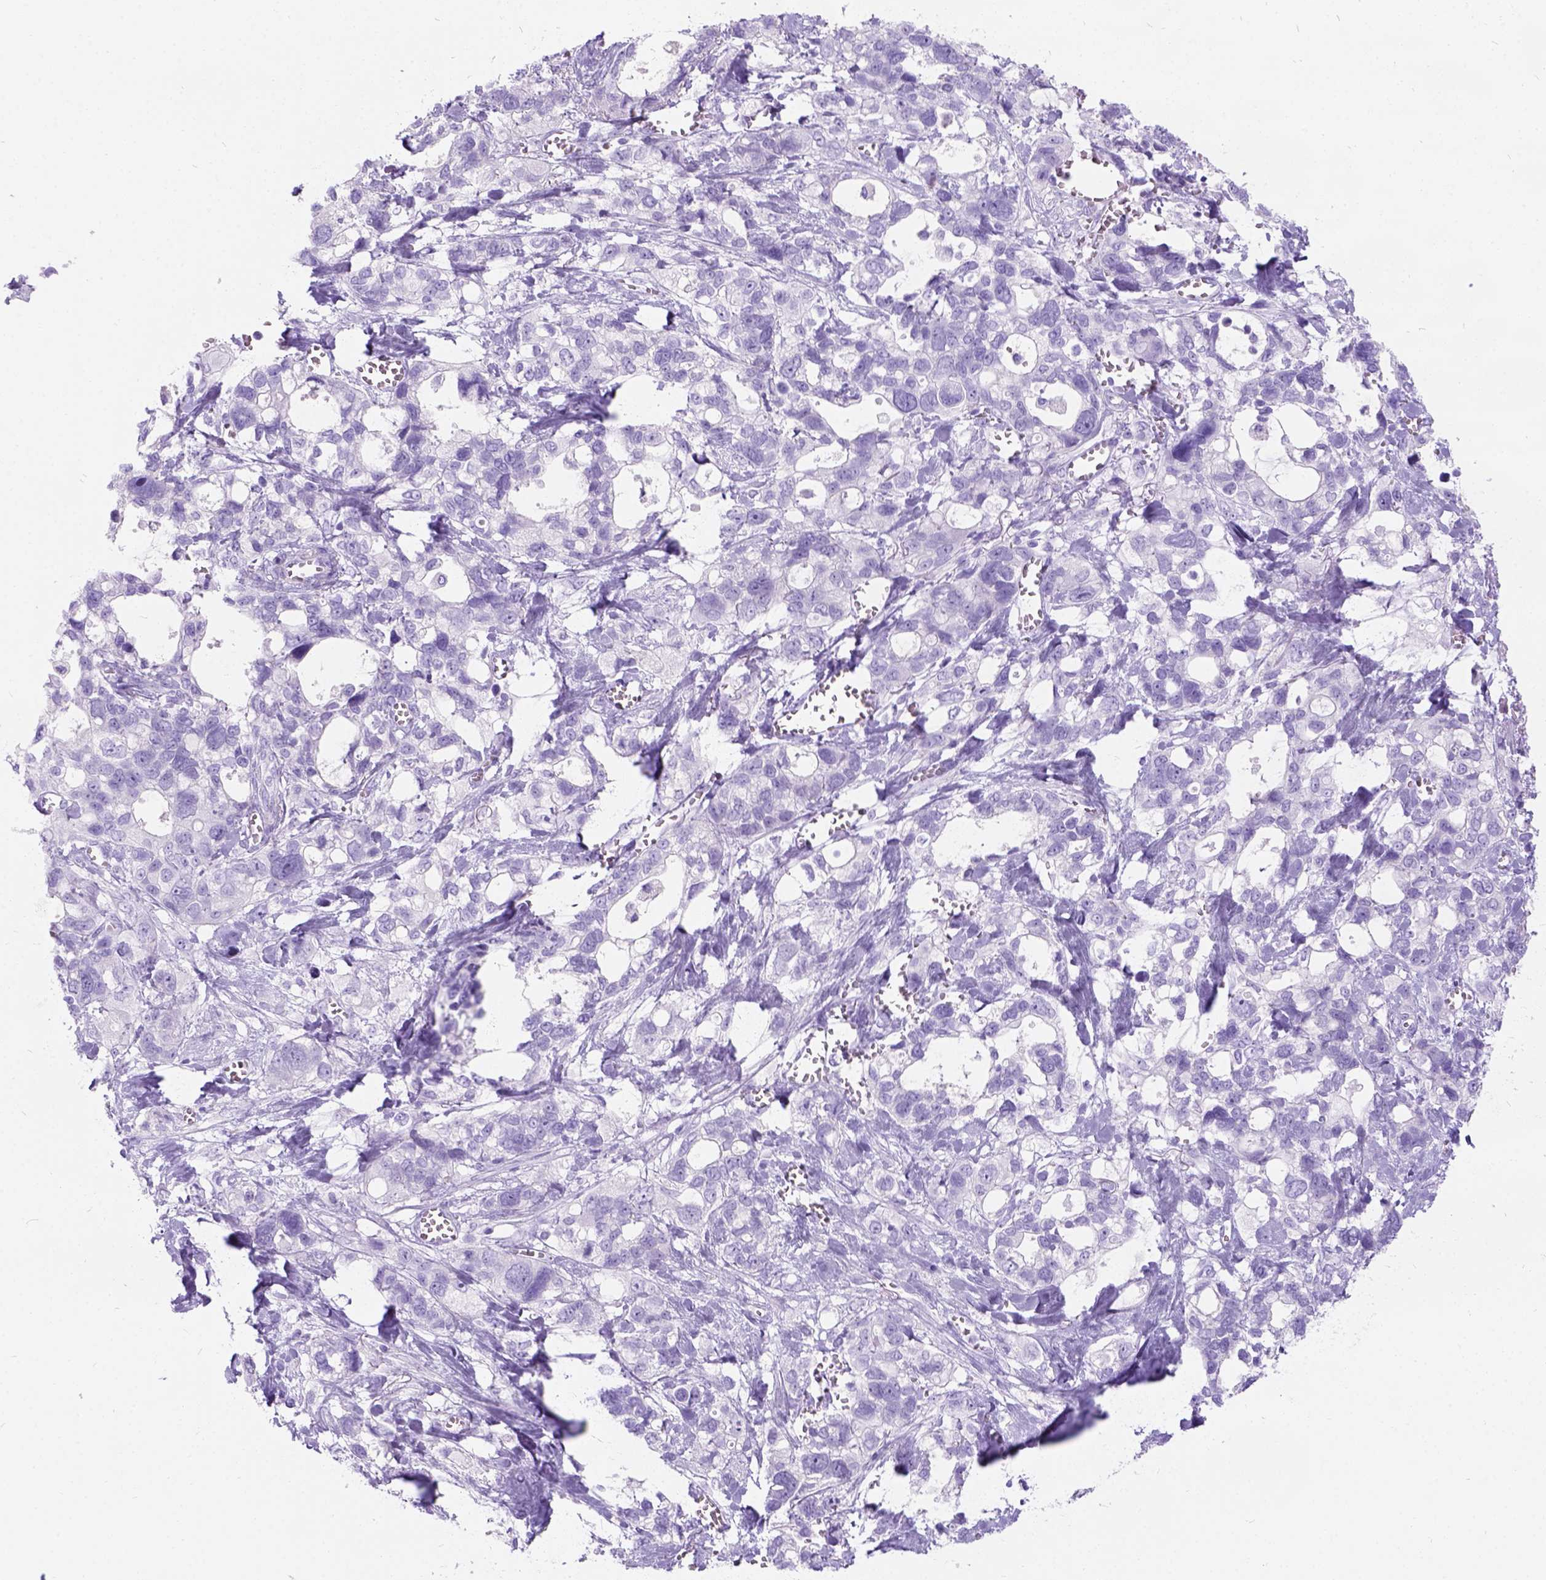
{"staining": {"intensity": "negative", "quantity": "none", "location": "none"}, "tissue": "stomach cancer", "cell_type": "Tumor cells", "image_type": "cancer", "snomed": [{"axis": "morphology", "description": "Adenocarcinoma, NOS"}, {"axis": "topography", "description": "Stomach, upper"}], "caption": "Tumor cells show no significant protein staining in stomach cancer.", "gene": "C7orf57", "patient": {"sex": "female", "age": 81}}